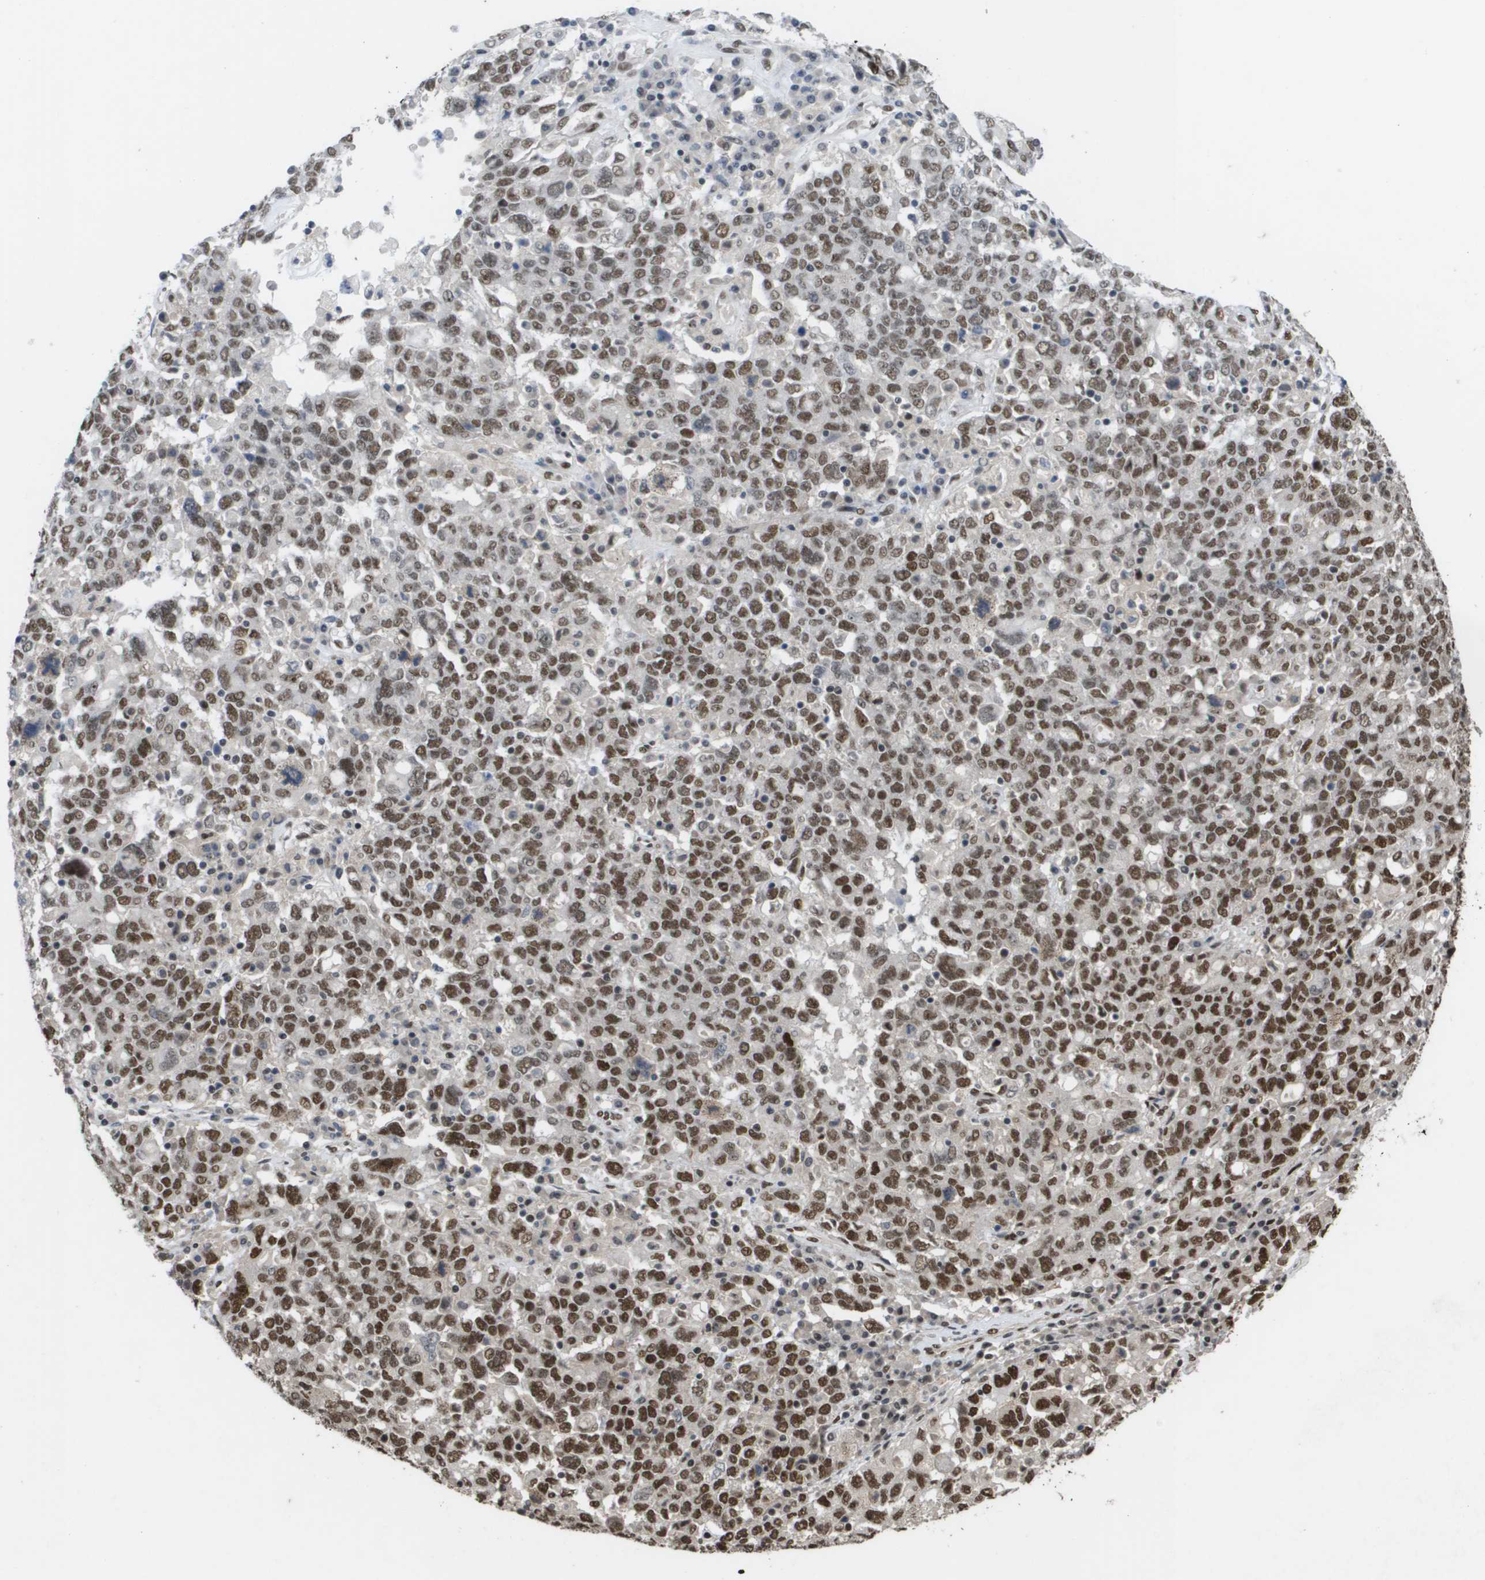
{"staining": {"intensity": "strong", "quantity": ">75%", "location": "nuclear"}, "tissue": "ovarian cancer", "cell_type": "Tumor cells", "image_type": "cancer", "snomed": [{"axis": "morphology", "description": "Carcinoma, endometroid"}, {"axis": "topography", "description": "Ovary"}], "caption": "Immunohistochemistry micrograph of human endometroid carcinoma (ovarian) stained for a protein (brown), which displays high levels of strong nuclear expression in about >75% of tumor cells.", "gene": "CDT1", "patient": {"sex": "female", "age": 62}}